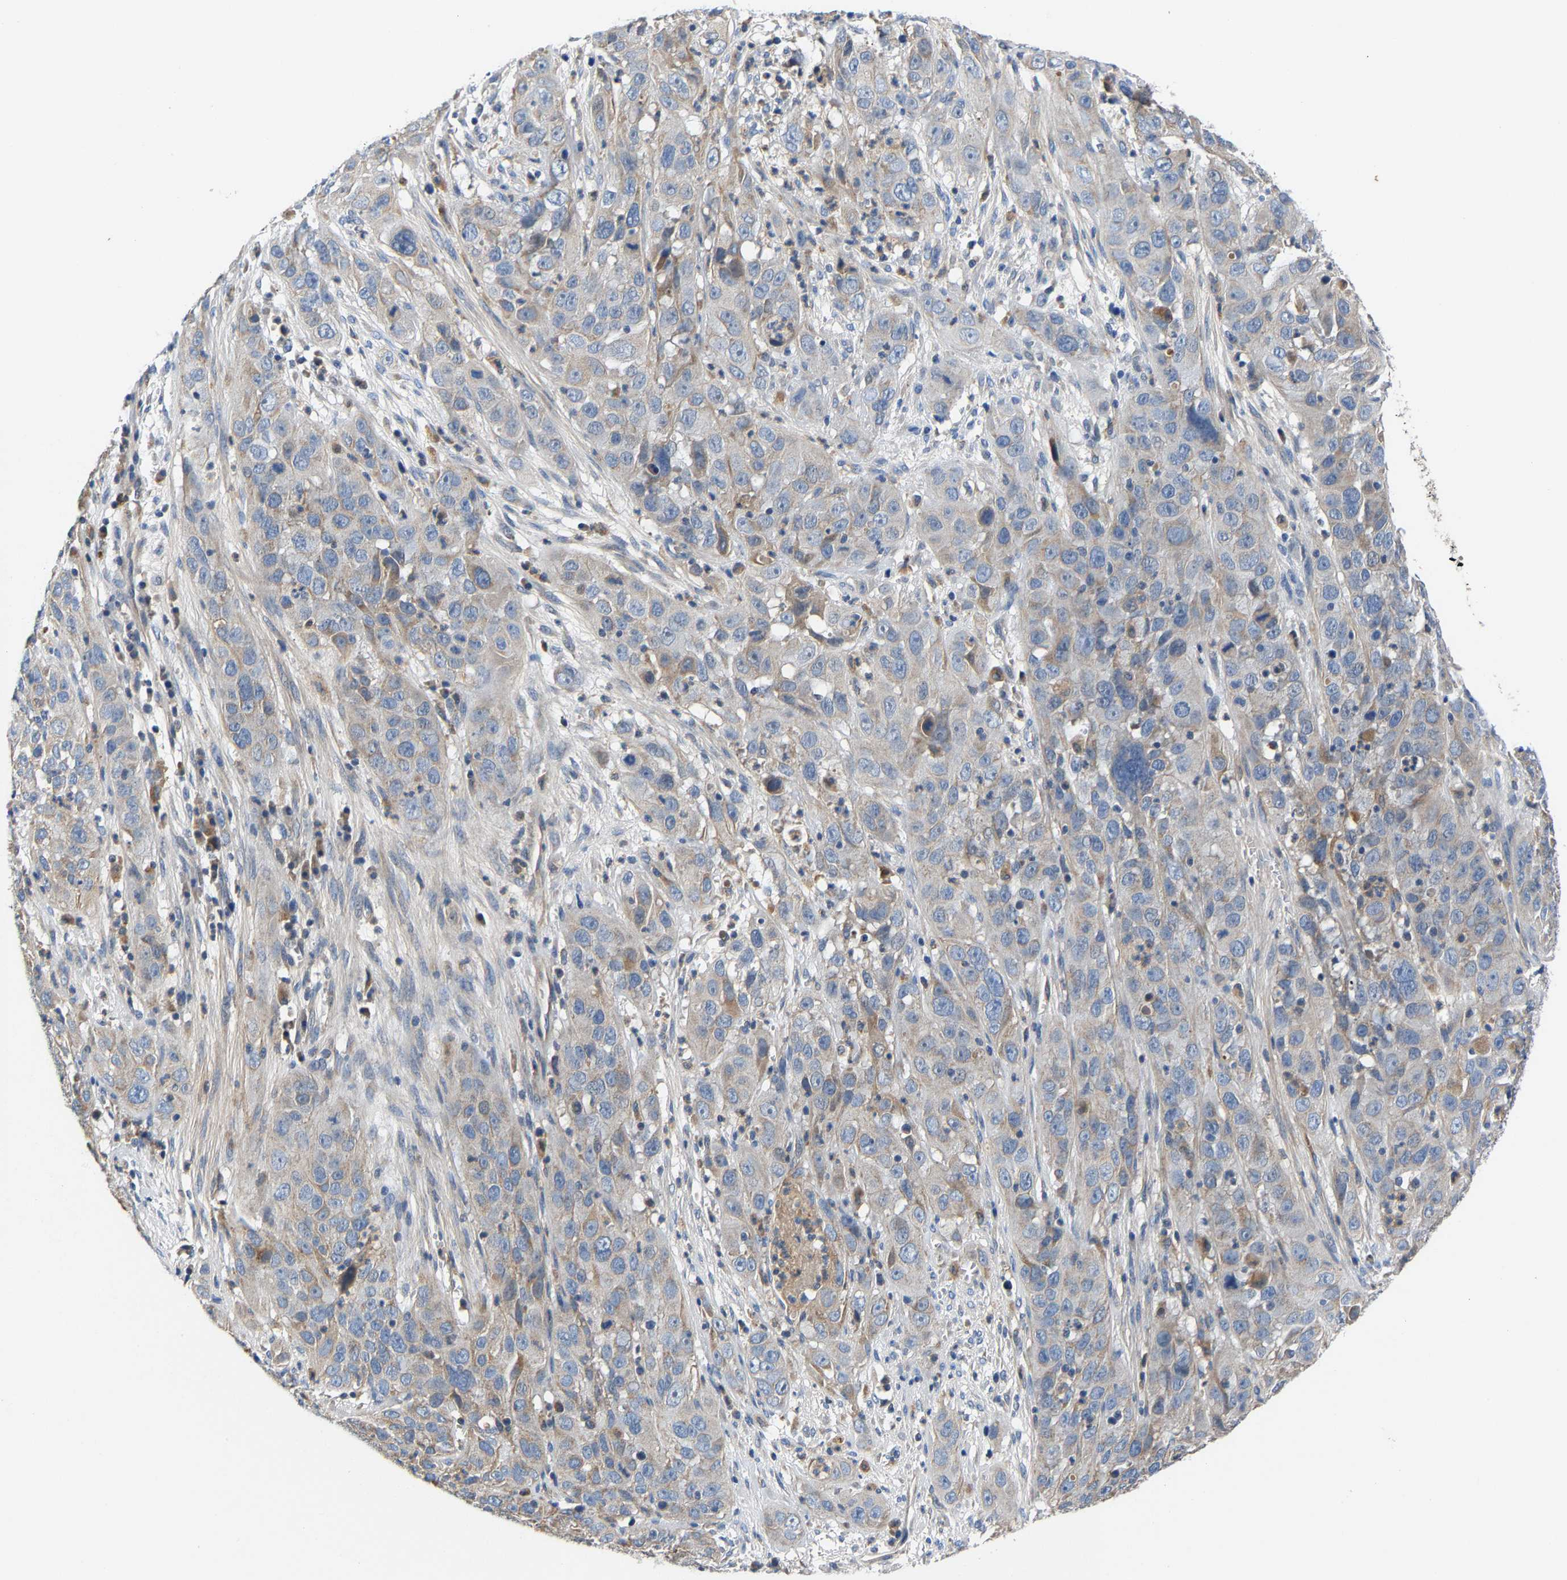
{"staining": {"intensity": "weak", "quantity": "<25%", "location": "cytoplasmic/membranous"}, "tissue": "cervical cancer", "cell_type": "Tumor cells", "image_type": "cancer", "snomed": [{"axis": "morphology", "description": "Squamous cell carcinoma, NOS"}, {"axis": "topography", "description": "Cervix"}], "caption": "A high-resolution photomicrograph shows IHC staining of cervical squamous cell carcinoma, which exhibits no significant positivity in tumor cells.", "gene": "CCDC171", "patient": {"sex": "female", "age": 32}}